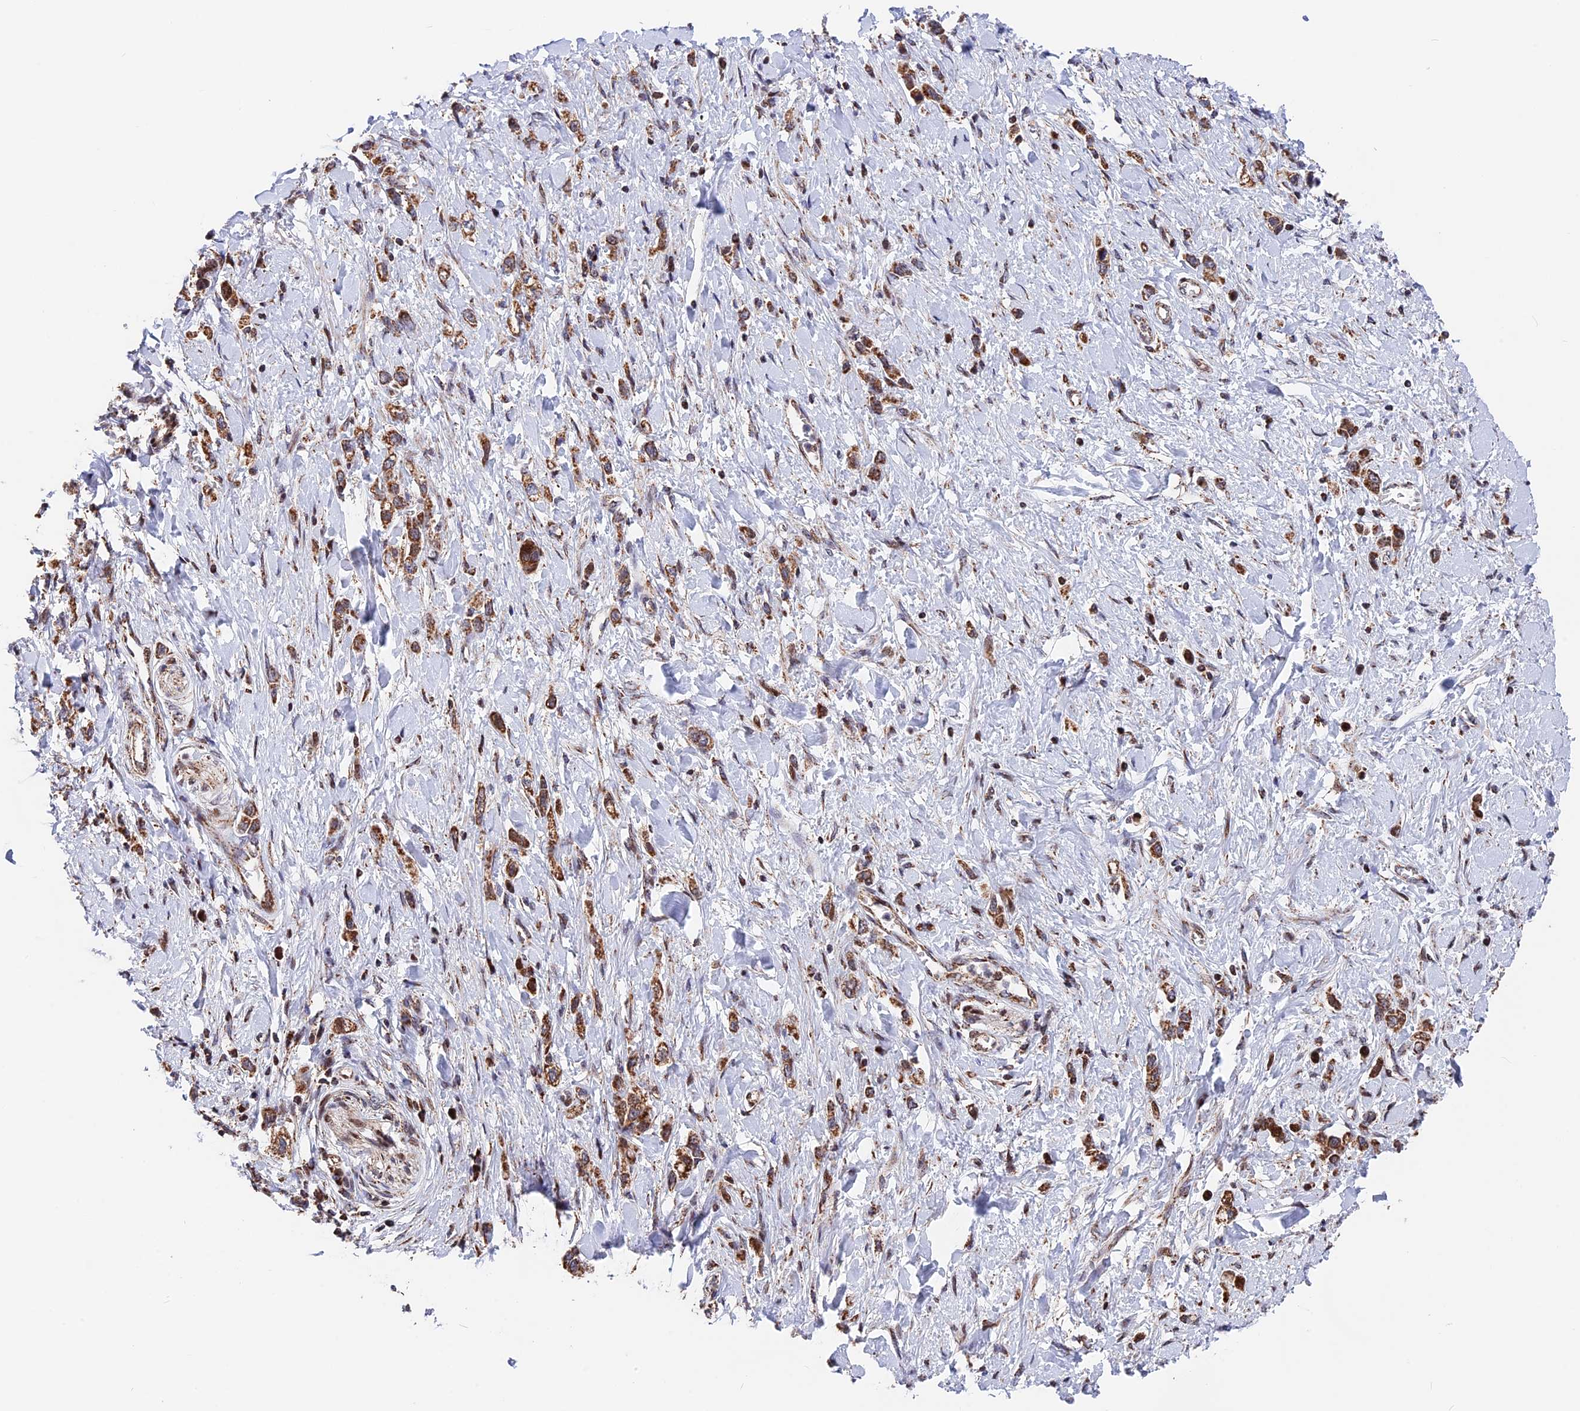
{"staining": {"intensity": "strong", "quantity": ">75%", "location": "cytoplasmic/membranous"}, "tissue": "stomach cancer", "cell_type": "Tumor cells", "image_type": "cancer", "snomed": [{"axis": "morphology", "description": "Normal tissue, NOS"}, {"axis": "morphology", "description": "Adenocarcinoma, NOS"}, {"axis": "topography", "description": "Stomach, upper"}, {"axis": "topography", "description": "Stomach"}], "caption": "Immunohistochemistry photomicrograph of neoplastic tissue: human stomach cancer stained using immunohistochemistry (IHC) displays high levels of strong protein expression localized specifically in the cytoplasmic/membranous of tumor cells, appearing as a cytoplasmic/membranous brown color.", "gene": "FAM174C", "patient": {"sex": "female", "age": 65}}